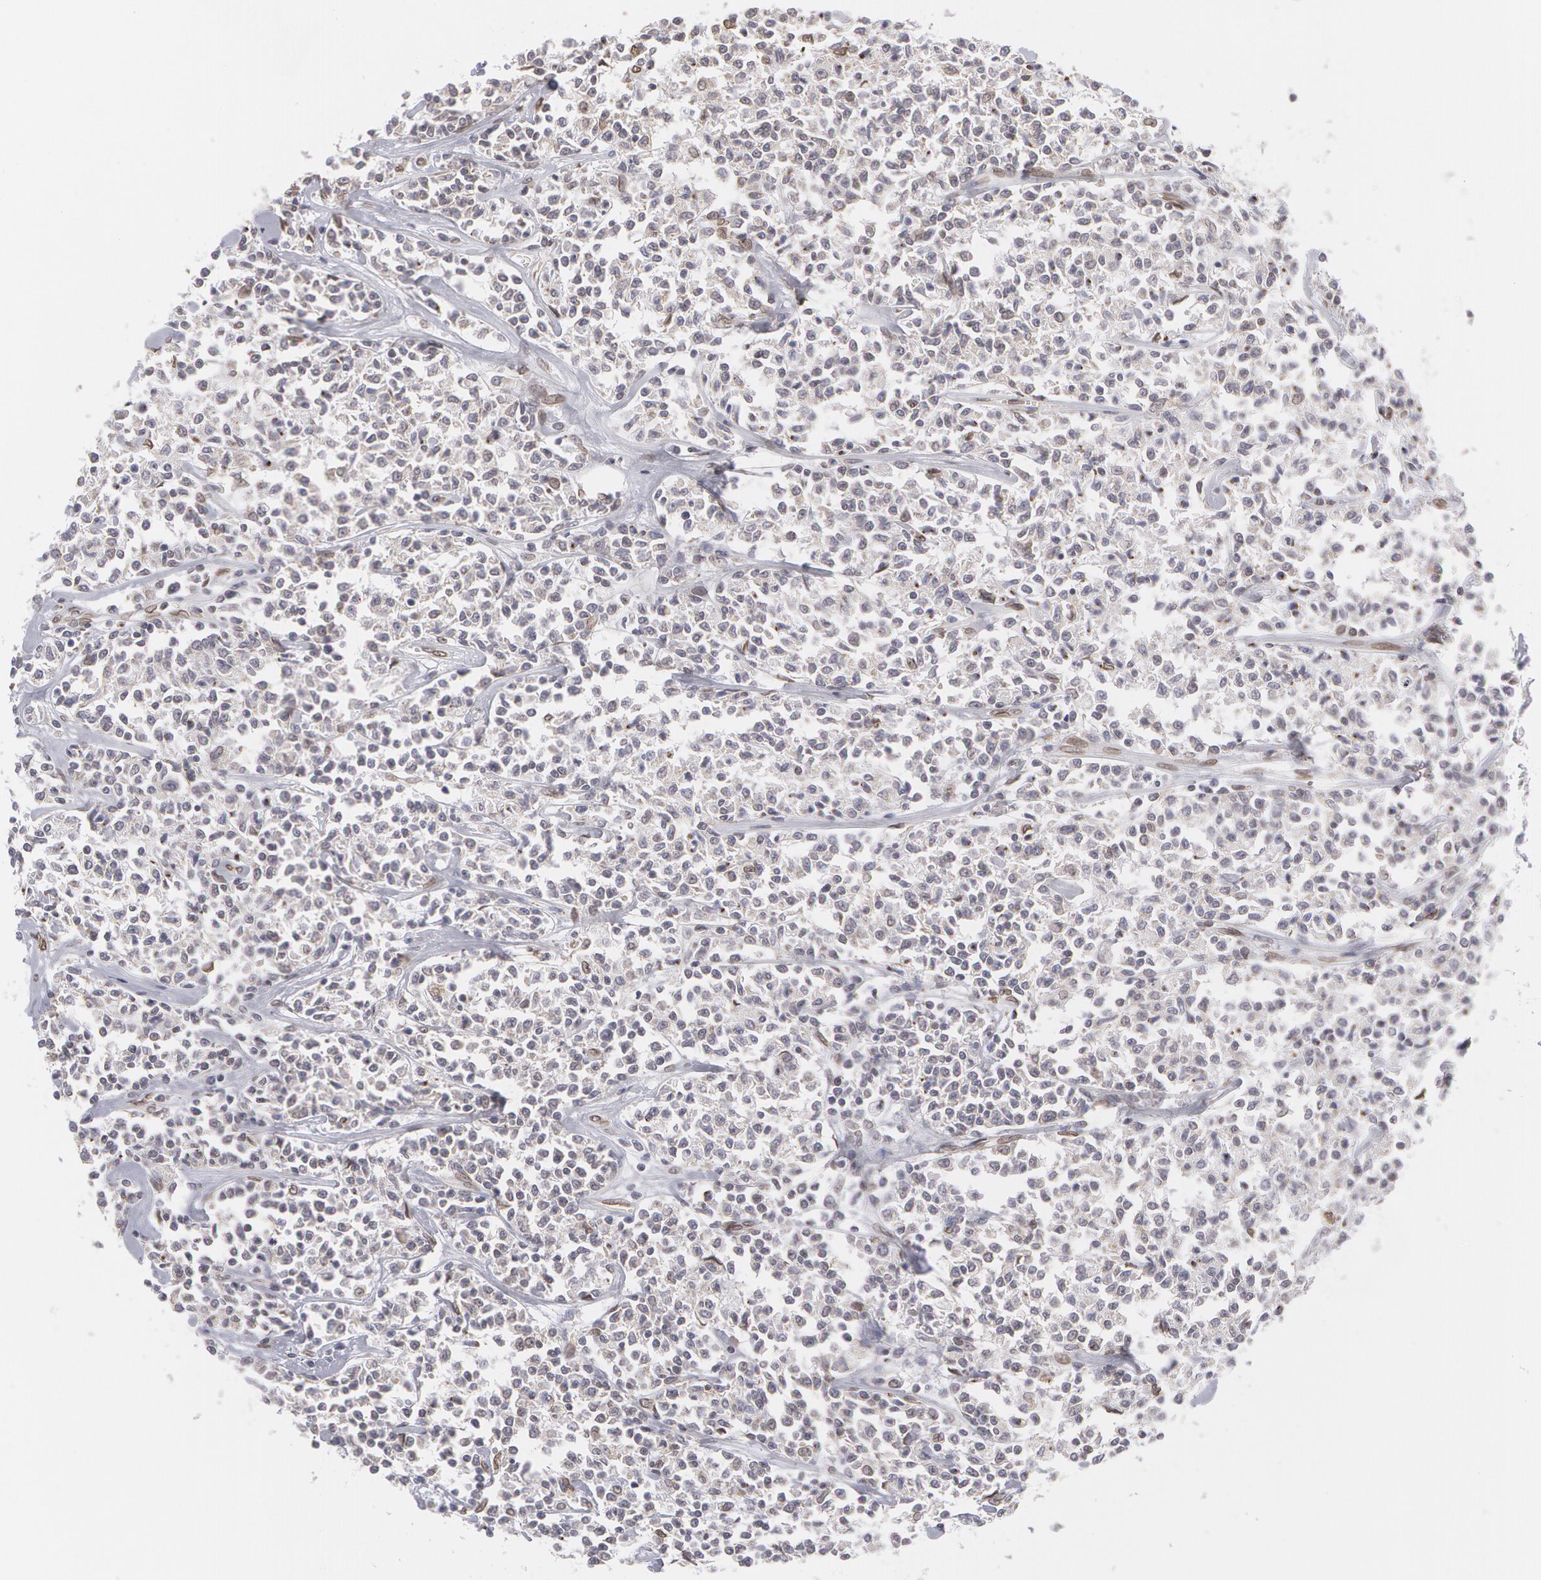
{"staining": {"intensity": "negative", "quantity": "none", "location": "none"}, "tissue": "lymphoma", "cell_type": "Tumor cells", "image_type": "cancer", "snomed": [{"axis": "morphology", "description": "Malignant lymphoma, non-Hodgkin's type, Low grade"}, {"axis": "topography", "description": "Small intestine"}], "caption": "DAB (3,3'-diaminobenzidine) immunohistochemical staining of malignant lymphoma, non-Hodgkin's type (low-grade) displays no significant staining in tumor cells.", "gene": "EMD", "patient": {"sex": "female", "age": 59}}